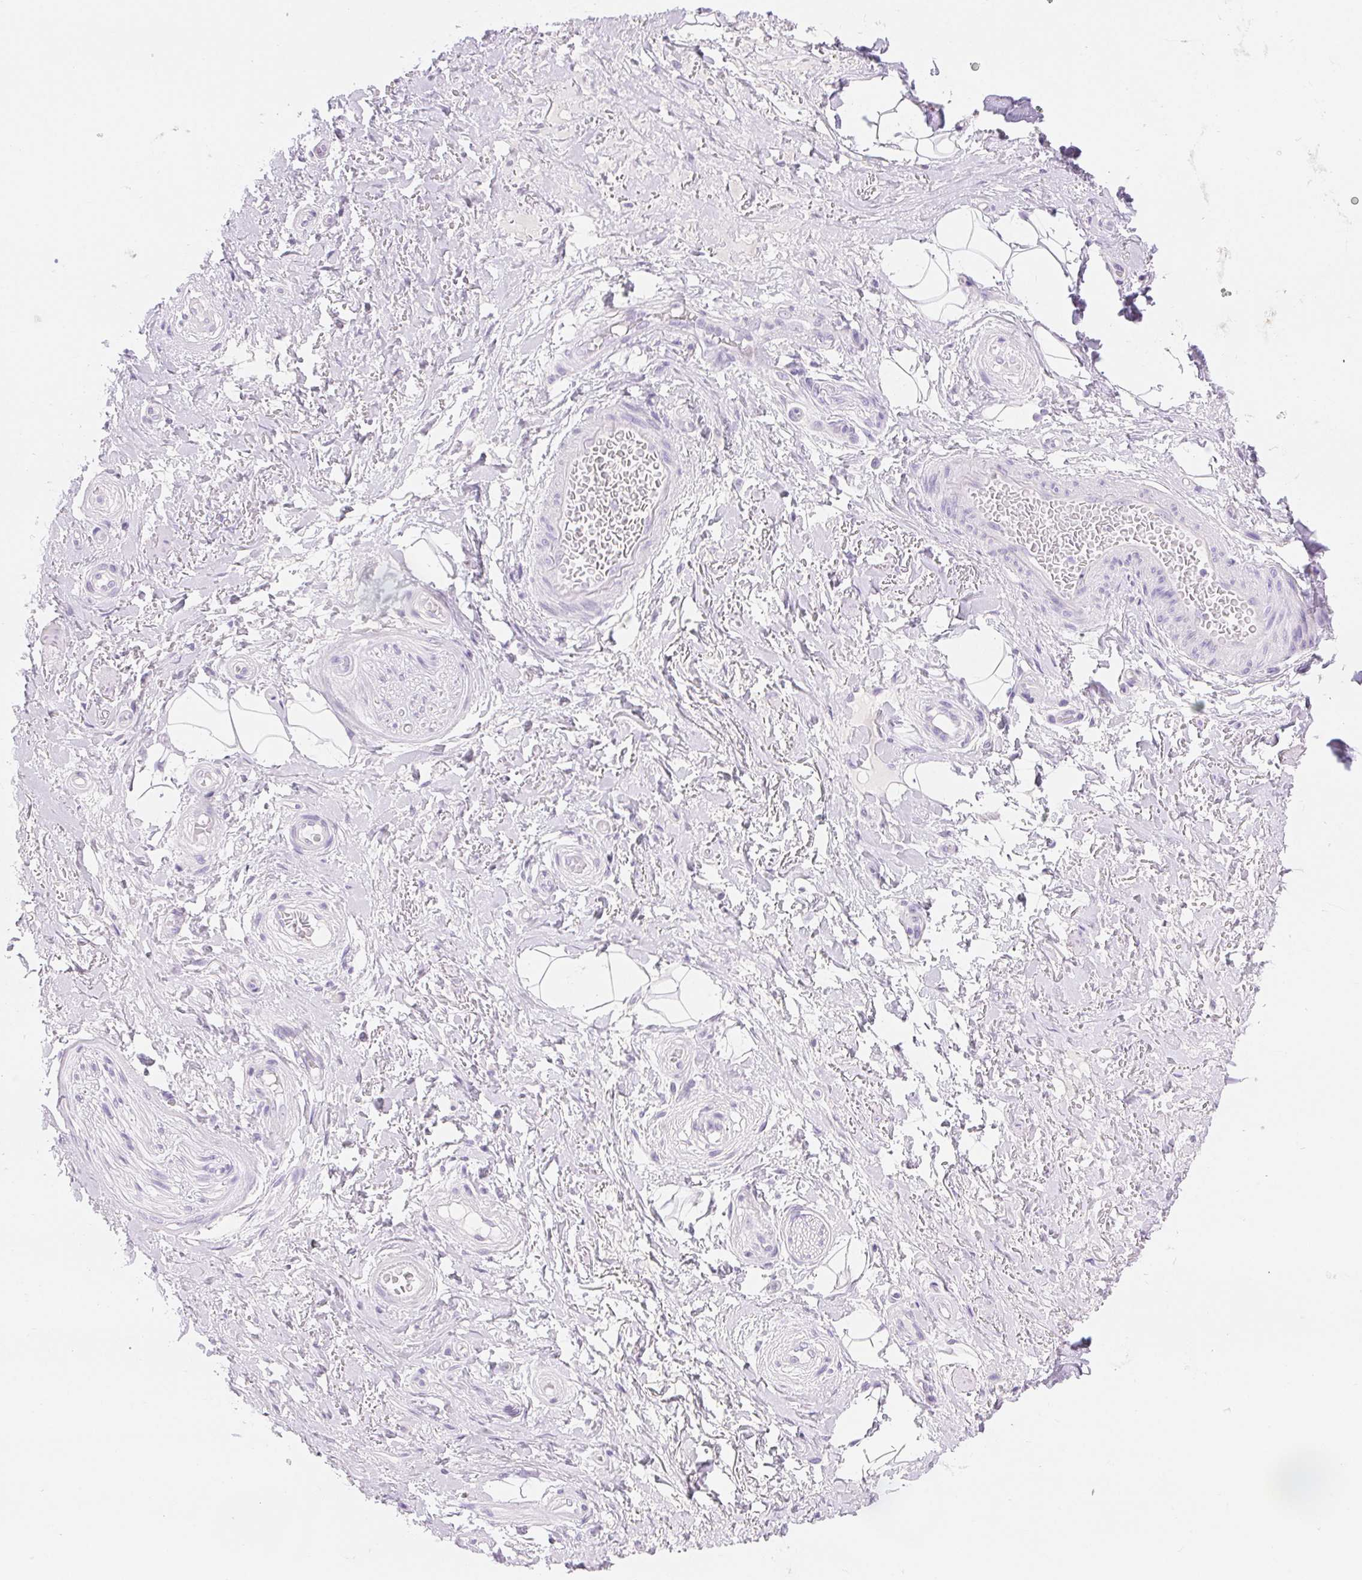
{"staining": {"intensity": "negative", "quantity": "none", "location": "none"}, "tissue": "adipose tissue", "cell_type": "Adipocytes", "image_type": "normal", "snomed": [{"axis": "morphology", "description": "Normal tissue, NOS"}, {"axis": "topography", "description": "Anal"}, {"axis": "topography", "description": "Peripheral nerve tissue"}], "caption": "DAB (3,3'-diaminobenzidine) immunohistochemical staining of normal adipose tissue shows no significant staining in adipocytes.", "gene": "CLDN16", "patient": {"sex": "male", "age": 53}}